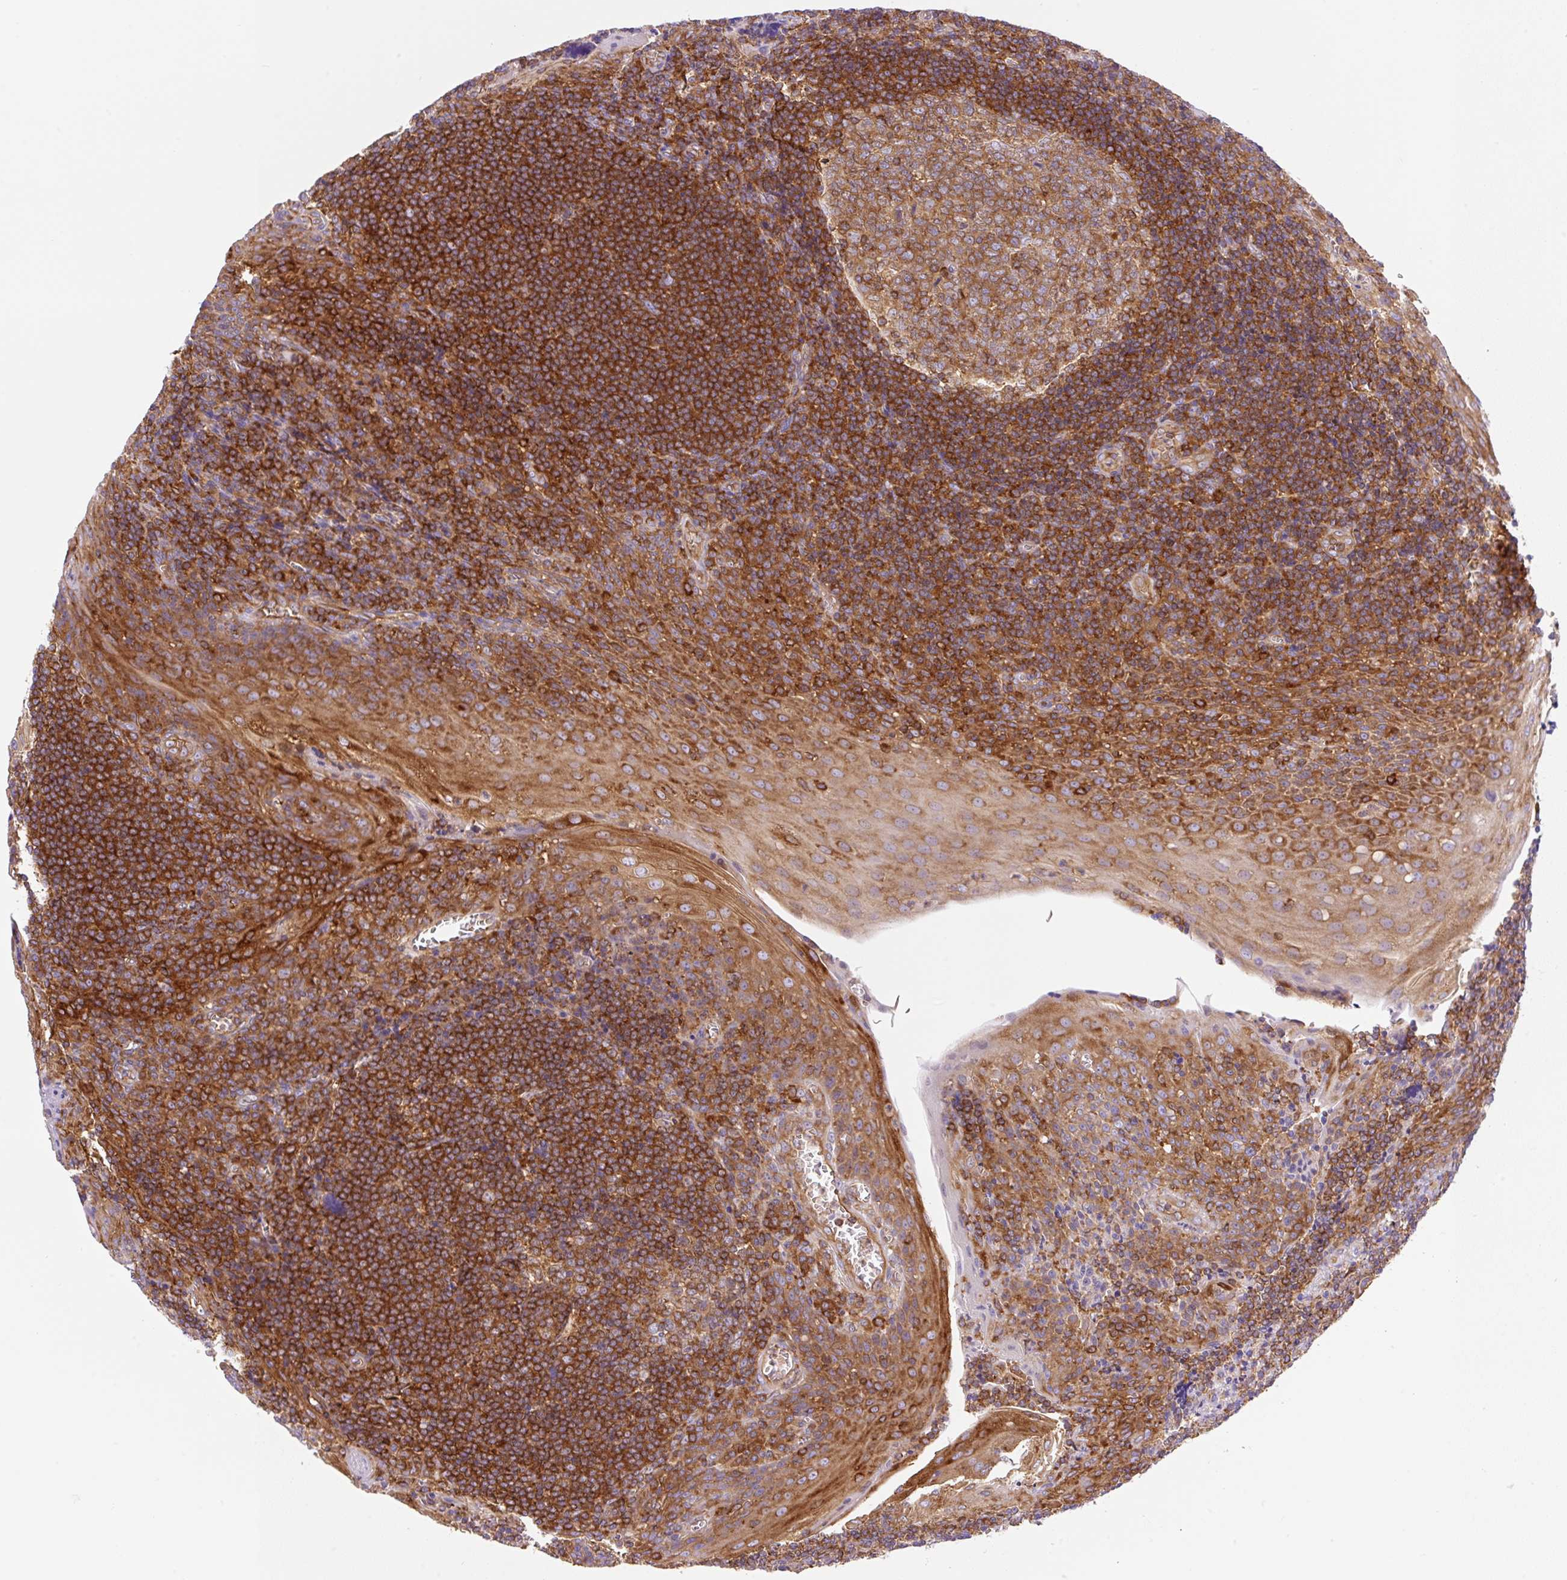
{"staining": {"intensity": "moderate", "quantity": ">75%", "location": "cytoplasmic/membranous"}, "tissue": "tonsil", "cell_type": "Germinal center cells", "image_type": "normal", "snomed": [{"axis": "morphology", "description": "Normal tissue, NOS"}, {"axis": "topography", "description": "Tonsil"}], "caption": "A histopathology image showing moderate cytoplasmic/membranous positivity in approximately >75% of germinal center cells in benign tonsil, as visualized by brown immunohistochemical staining.", "gene": "DNM2", "patient": {"sex": "male", "age": 27}}